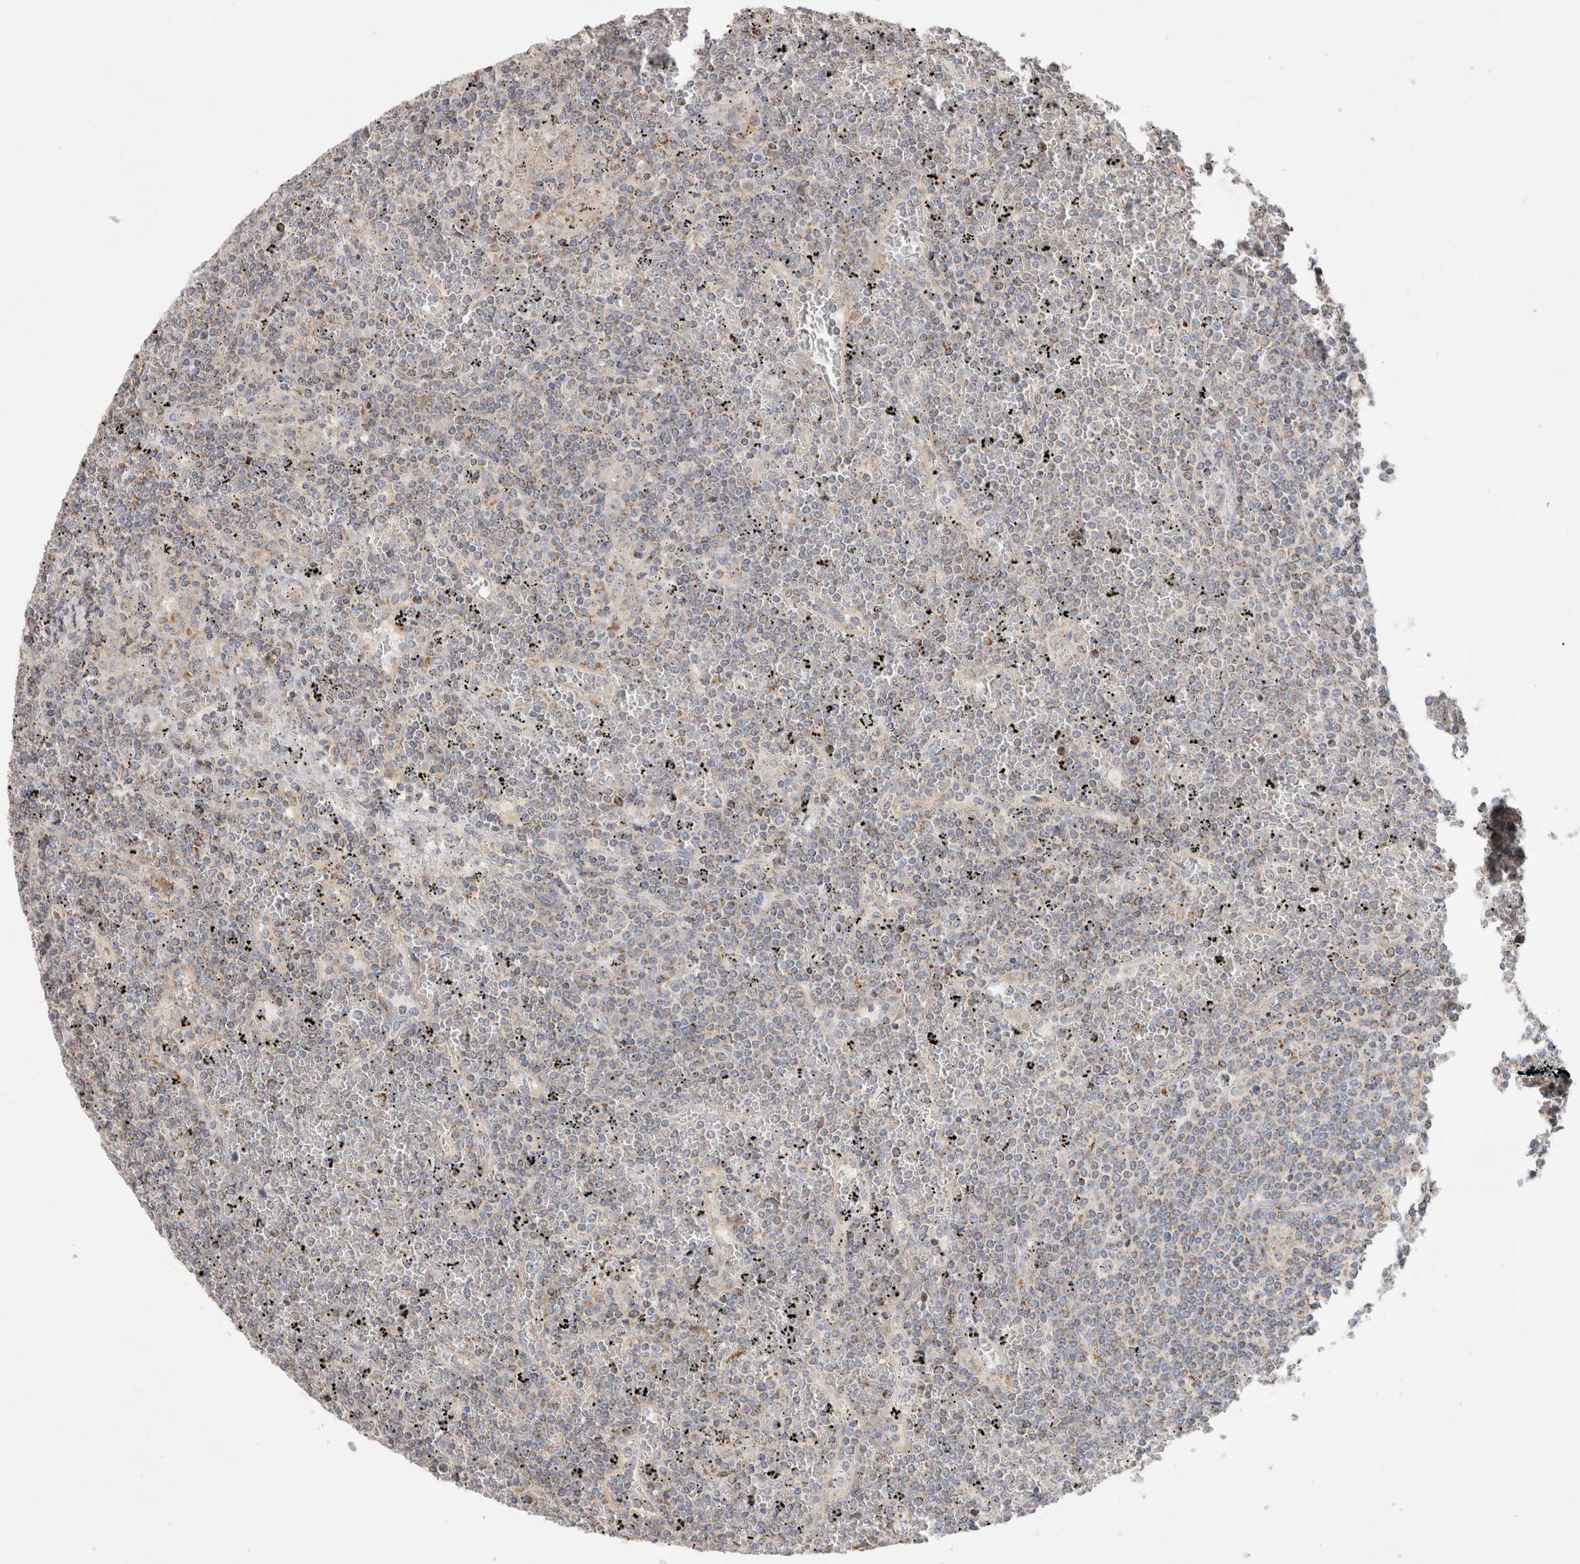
{"staining": {"intensity": "negative", "quantity": "none", "location": "none"}, "tissue": "lymphoma", "cell_type": "Tumor cells", "image_type": "cancer", "snomed": [{"axis": "morphology", "description": "Malignant lymphoma, non-Hodgkin's type, Low grade"}, {"axis": "topography", "description": "Spleen"}], "caption": "This is an immunohistochemistry histopathology image of malignant lymphoma, non-Hodgkin's type (low-grade). There is no positivity in tumor cells.", "gene": "CHADL", "patient": {"sex": "female", "age": 19}}